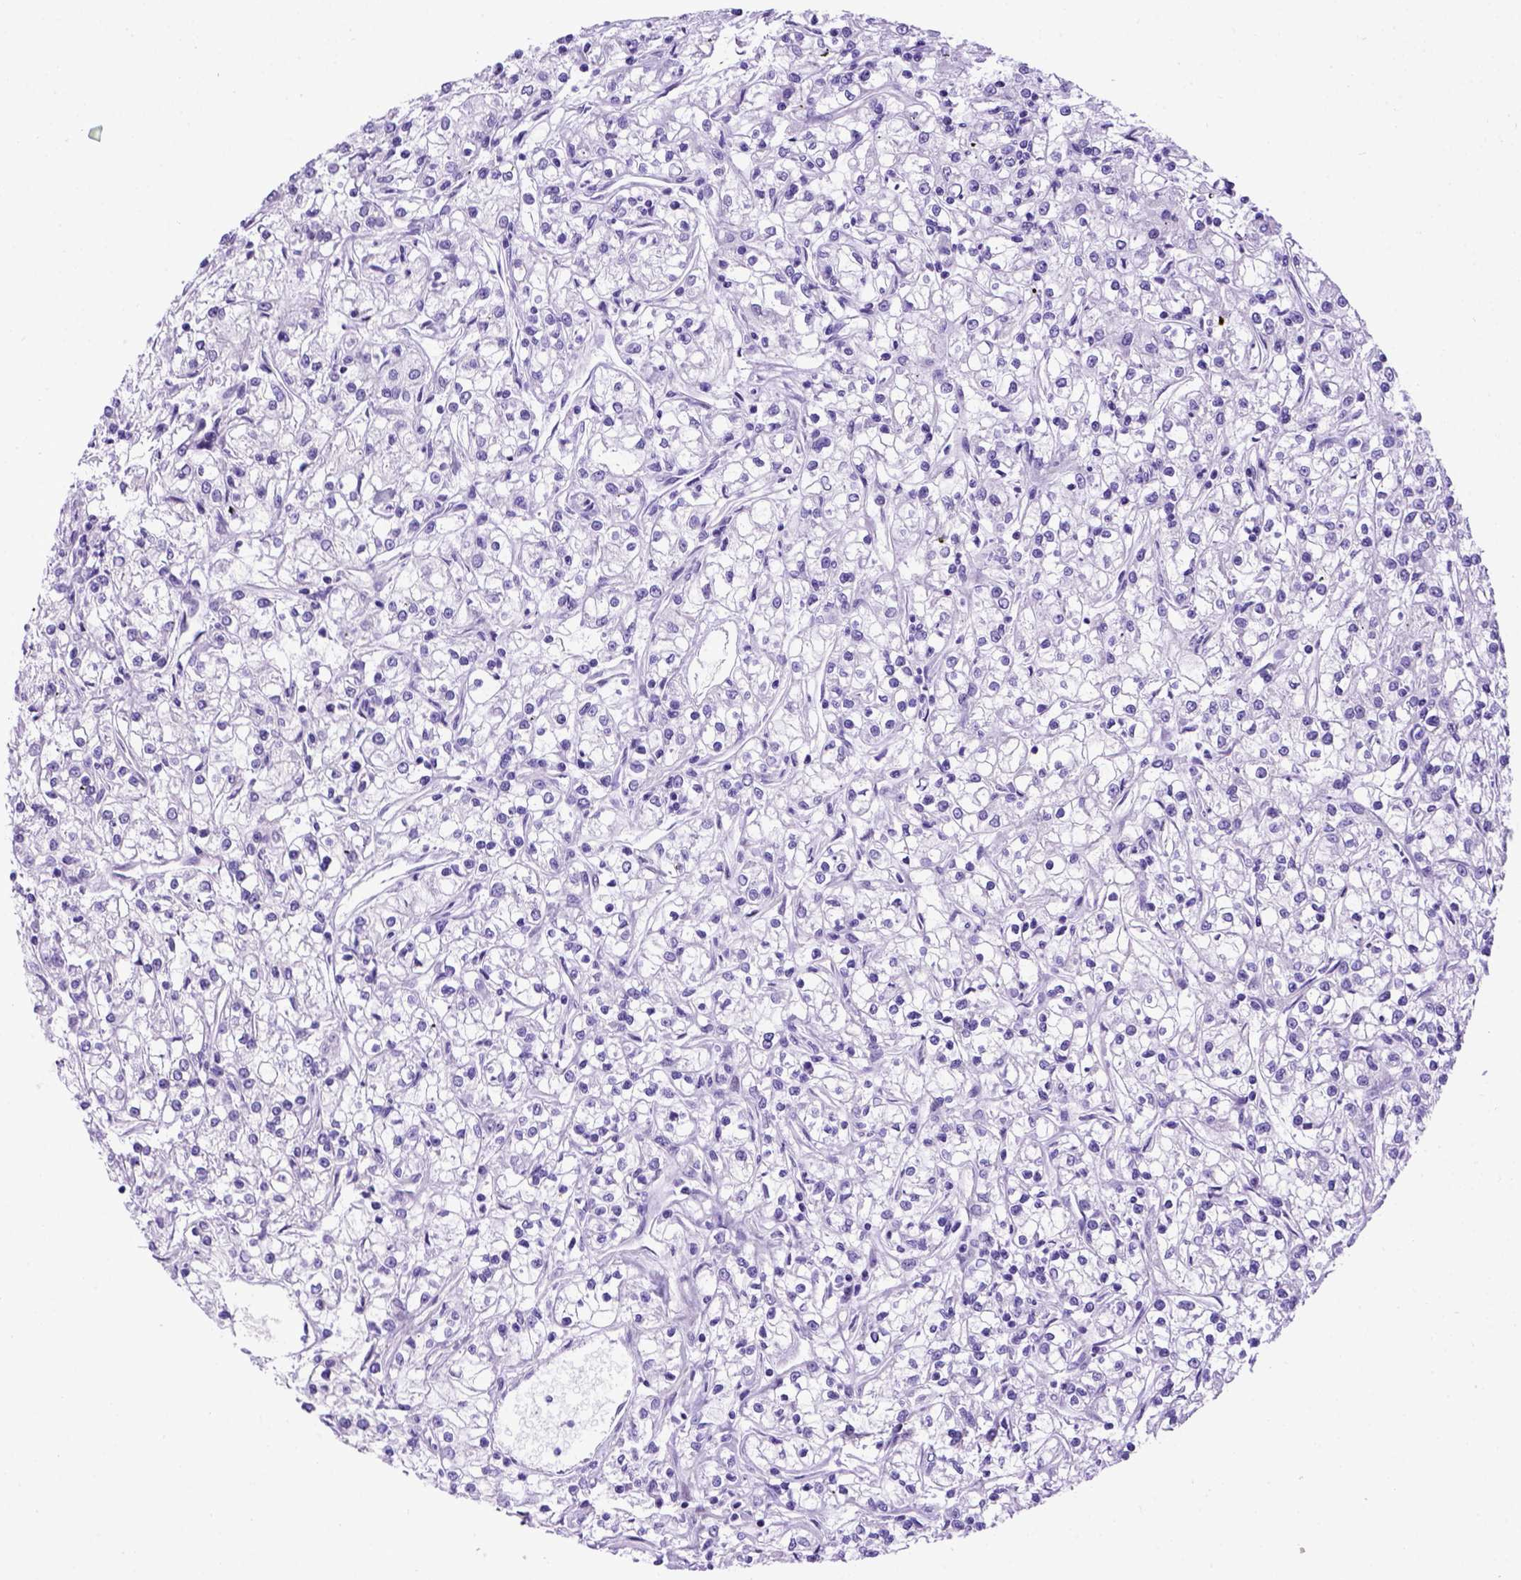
{"staining": {"intensity": "negative", "quantity": "none", "location": "none"}, "tissue": "renal cancer", "cell_type": "Tumor cells", "image_type": "cancer", "snomed": [{"axis": "morphology", "description": "Adenocarcinoma, NOS"}, {"axis": "topography", "description": "Kidney"}], "caption": "High power microscopy image of an immunohistochemistry (IHC) photomicrograph of adenocarcinoma (renal), revealing no significant staining in tumor cells.", "gene": "ADAM12", "patient": {"sex": "female", "age": 59}}